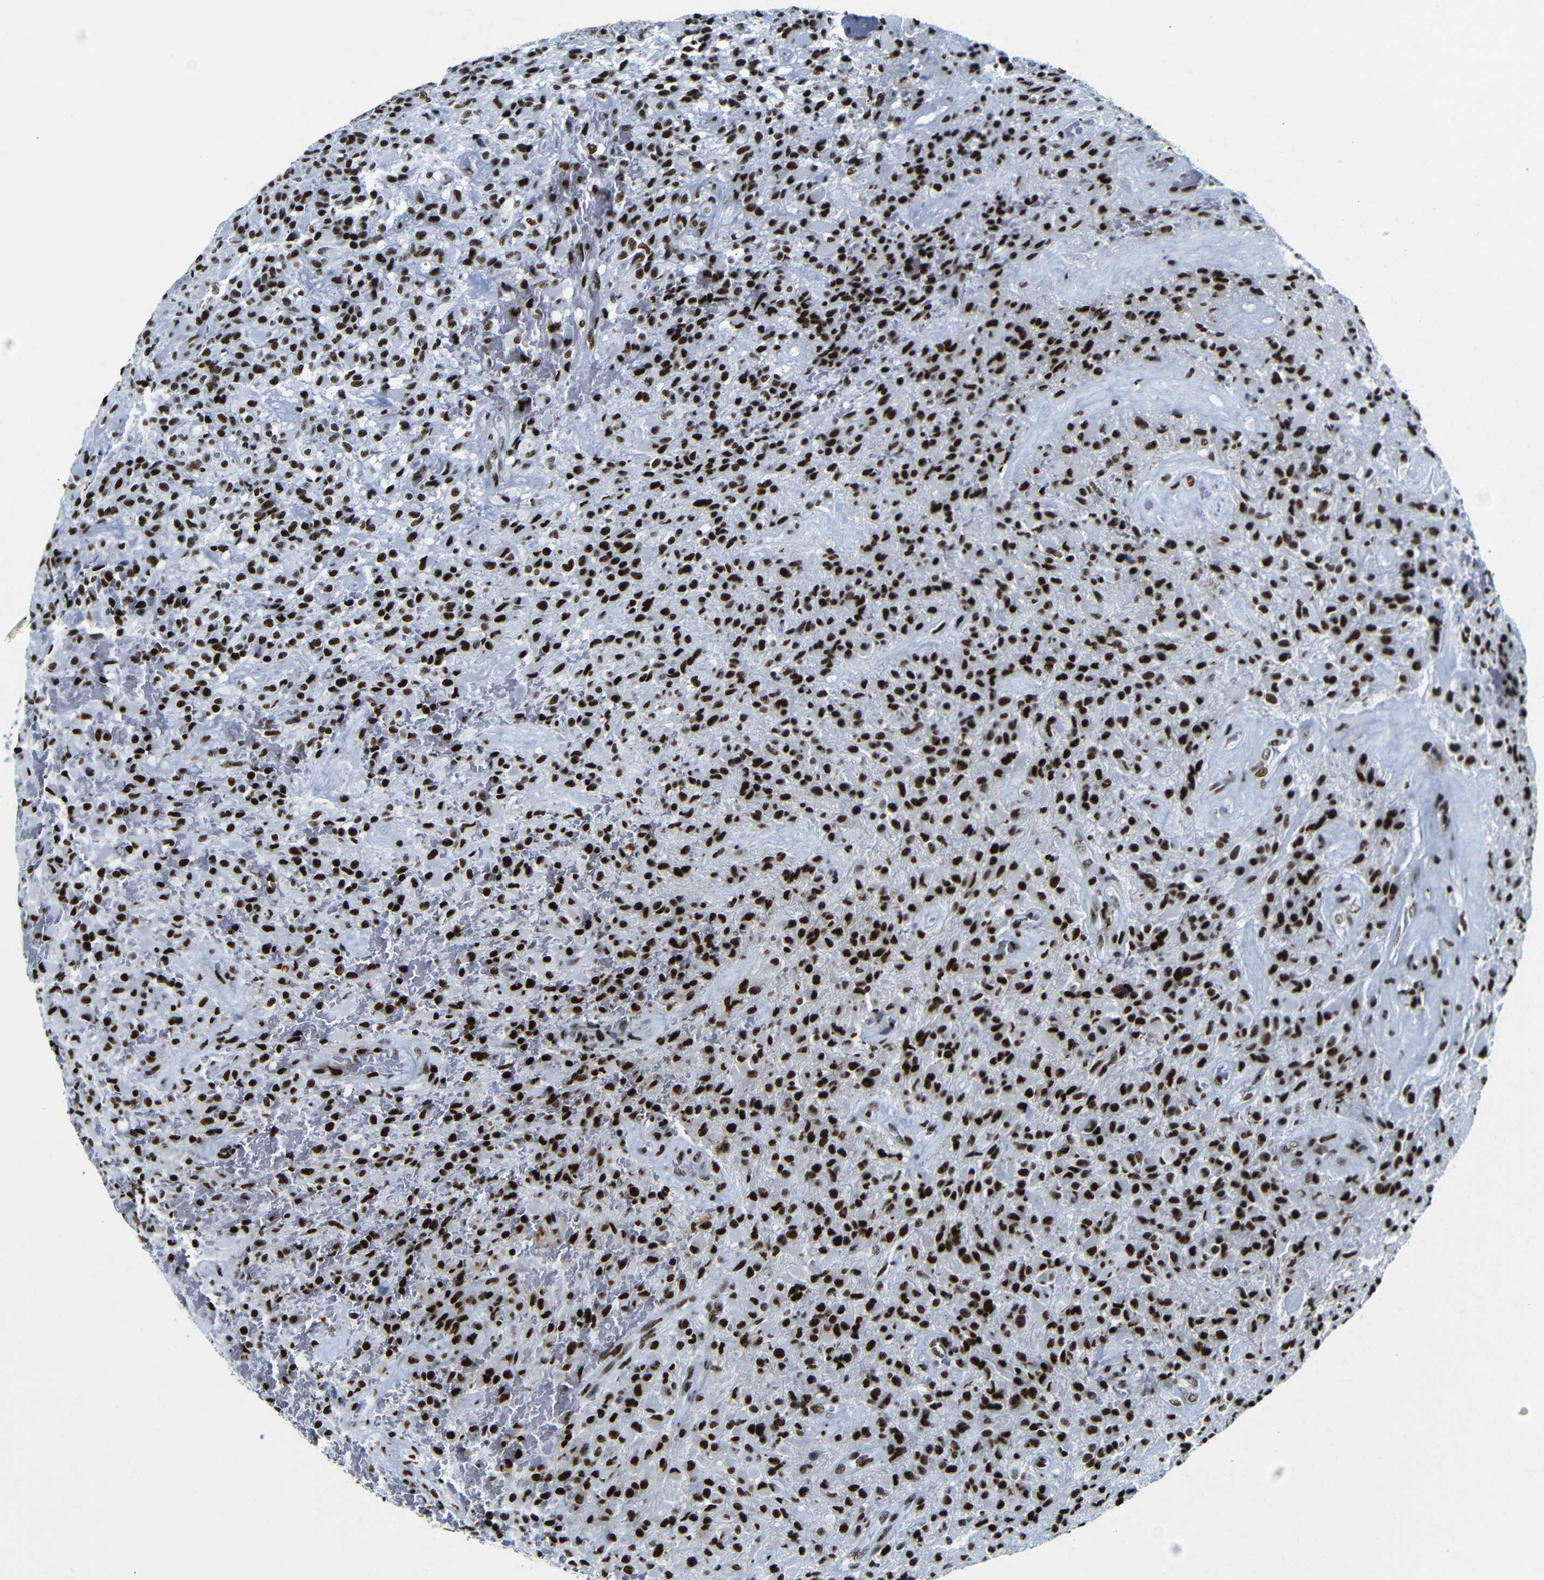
{"staining": {"intensity": "strong", "quantity": ">75%", "location": "nuclear"}, "tissue": "glioma", "cell_type": "Tumor cells", "image_type": "cancer", "snomed": [{"axis": "morphology", "description": "Glioma, malignant, High grade"}, {"axis": "topography", "description": "Brain"}], "caption": "Immunohistochemical staining of glioma shows strong nuclear protein expression in approximately >75% of tumor cells. The staining was performed using DAB (3,3'-diaminobenzidine), with brown indicating positive protein expression. Nuclei are stained blue with hematoxylin.", "gene": "SRSF1", "patient": {"sex": "male", "age": 71}}